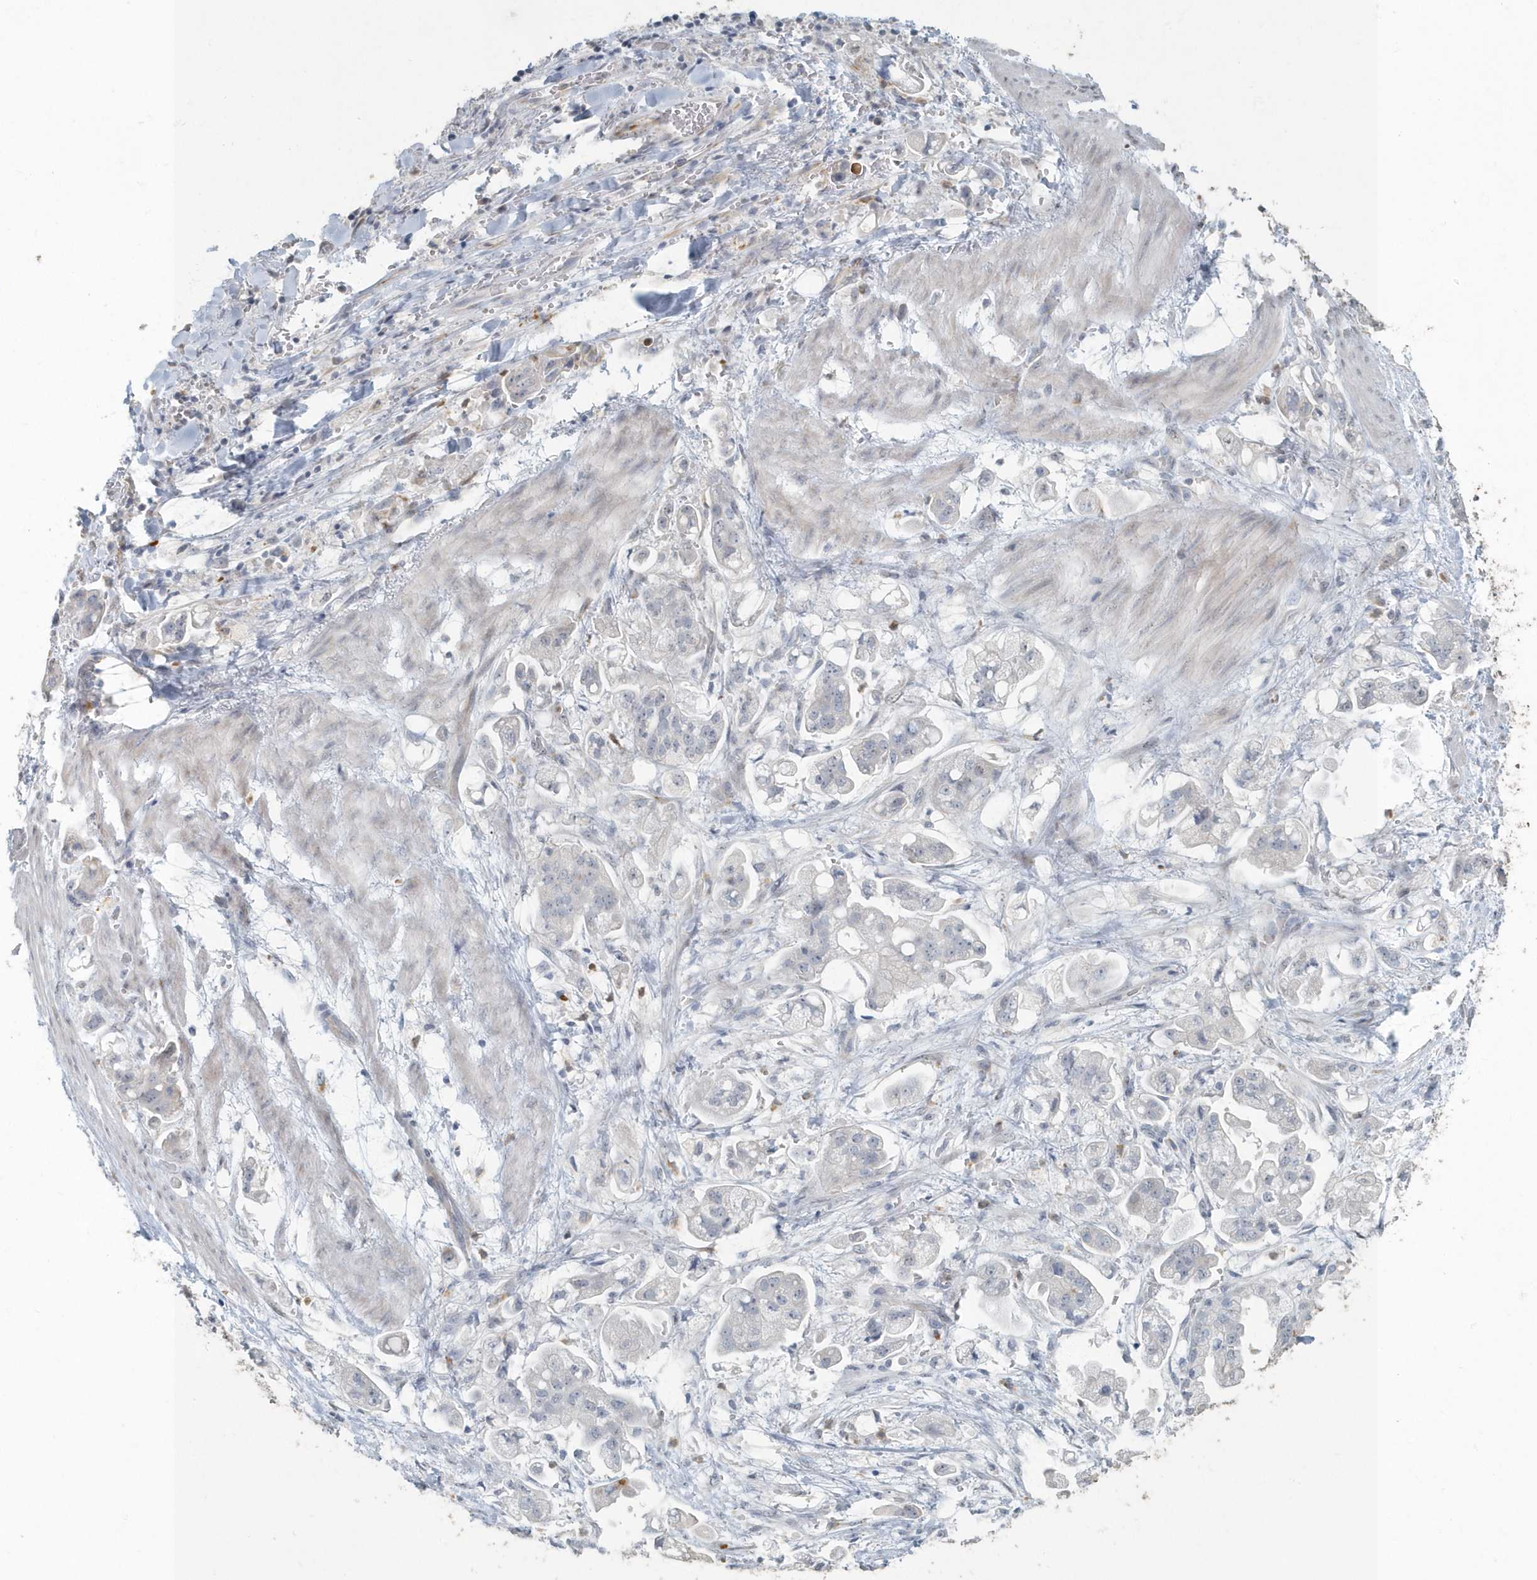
{"staining": {"intensity": "negative", "quantity": "none", "location": "none"}, "tissue": "stomach cancer", "cell_type": "Tumor cells", "image_type": "cancer", "snomed": [{"axis": "morphology", "description": "Adenocarcinoma, NOS"}, {"axis": "topography", "description": "Stomach"}], "caption": "High magnification brightfield microscopy of stomach cancer (adenocarcinoma) stained with DAB (brown) and counterstained with hematoxylin (blue): tumor cells show no significant positivity.", "gene": "MYOT", "patient": {"sex": "male", "age": 62}}